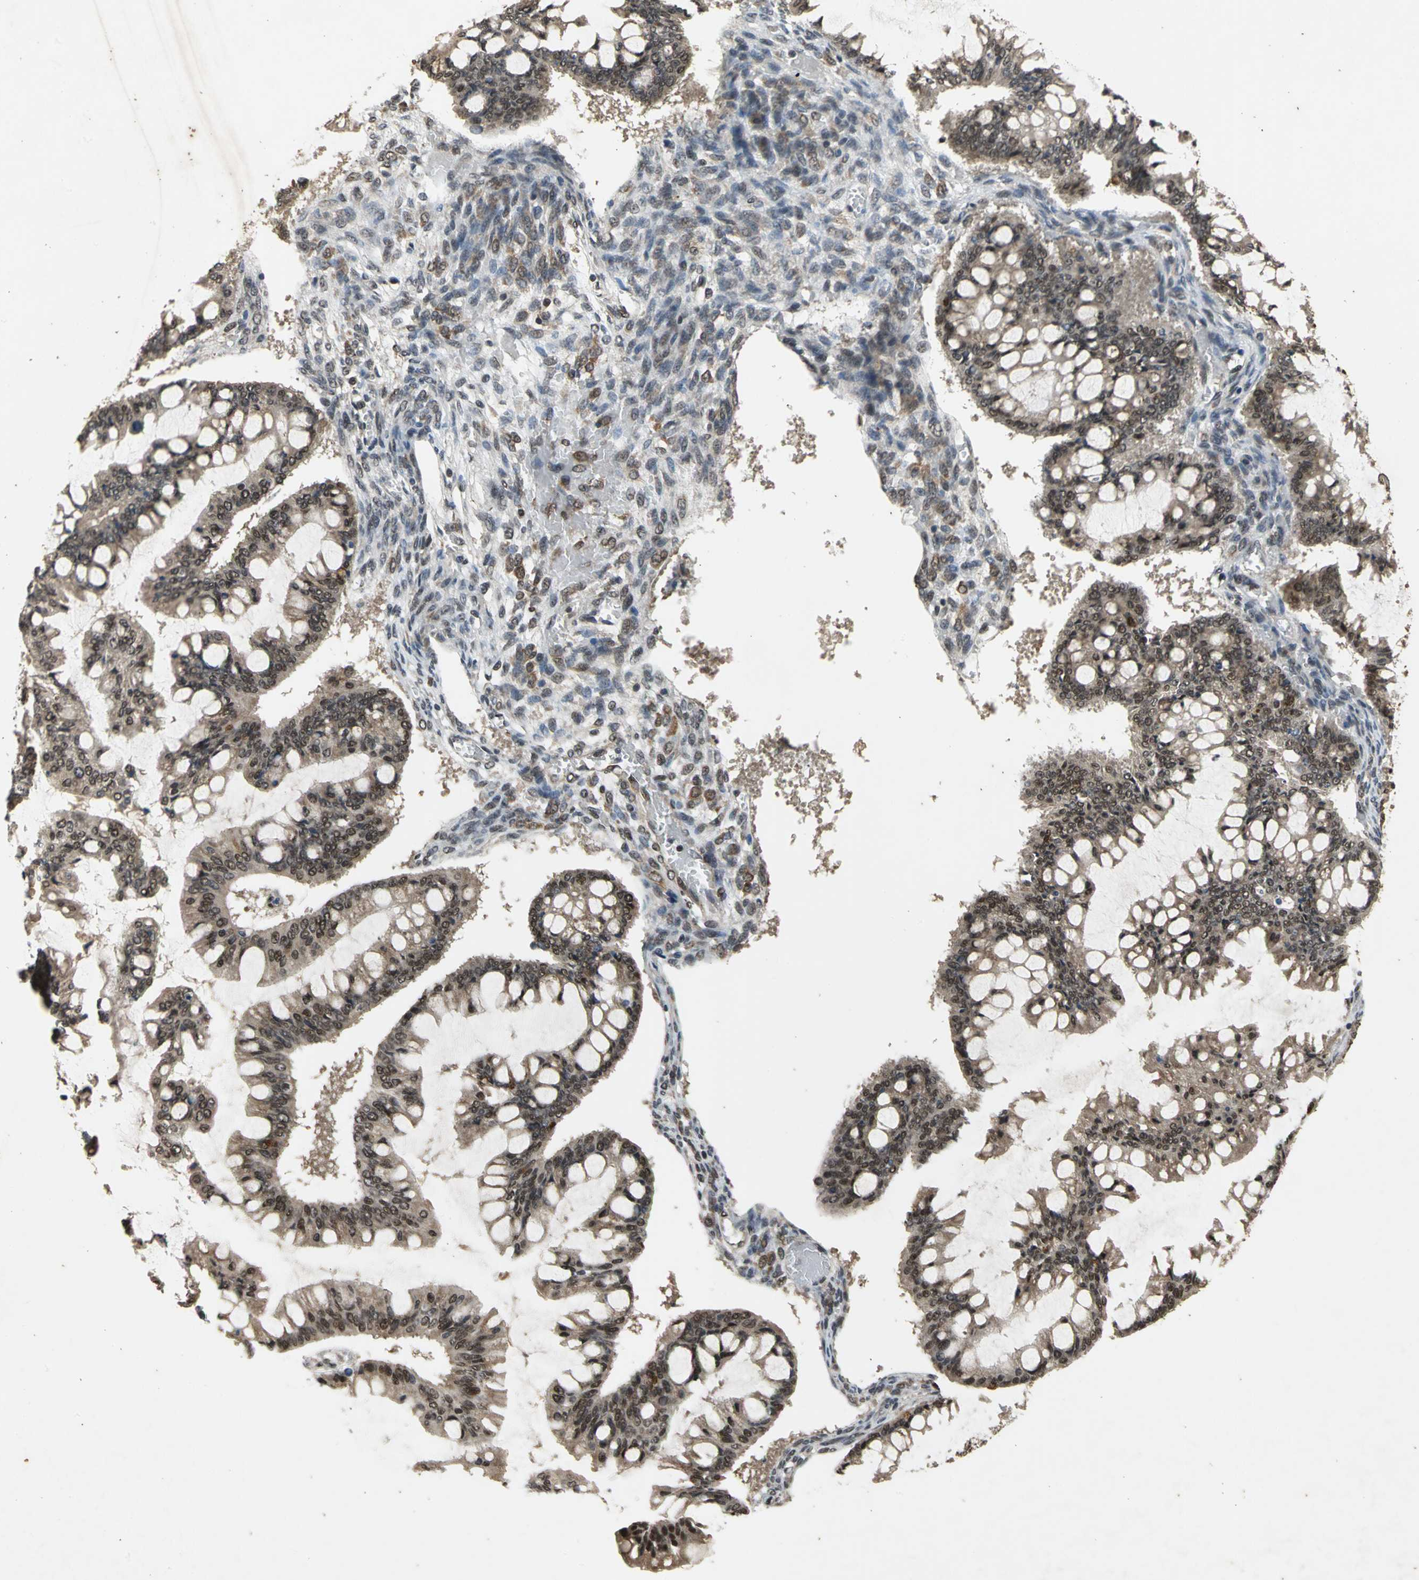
{"staining": {"intensity": "moderate", "quantity": "25%-75%", "location": "cytoplasmic/membranous"}, "tissue": "ovarian cancer", "cell_type": "Tumor cells", "image_type": "cancer", "snomed": [{"axis": "morphology", "description": "Cystadenocarcinoma, mucinous, NOS"}, {"axis": "topography", "description": "Ovary"}], "caption": "Immunohistochemistry (DAB (3,3'-diaminobenzidine)) staining of ovarian cancer exhibits moderate cytoplasmic/membranous protein positivity in about 25%-75% of tumor cells.", "gene": "NOTCH3", "patient": {"sex": "female", "age": 73}}